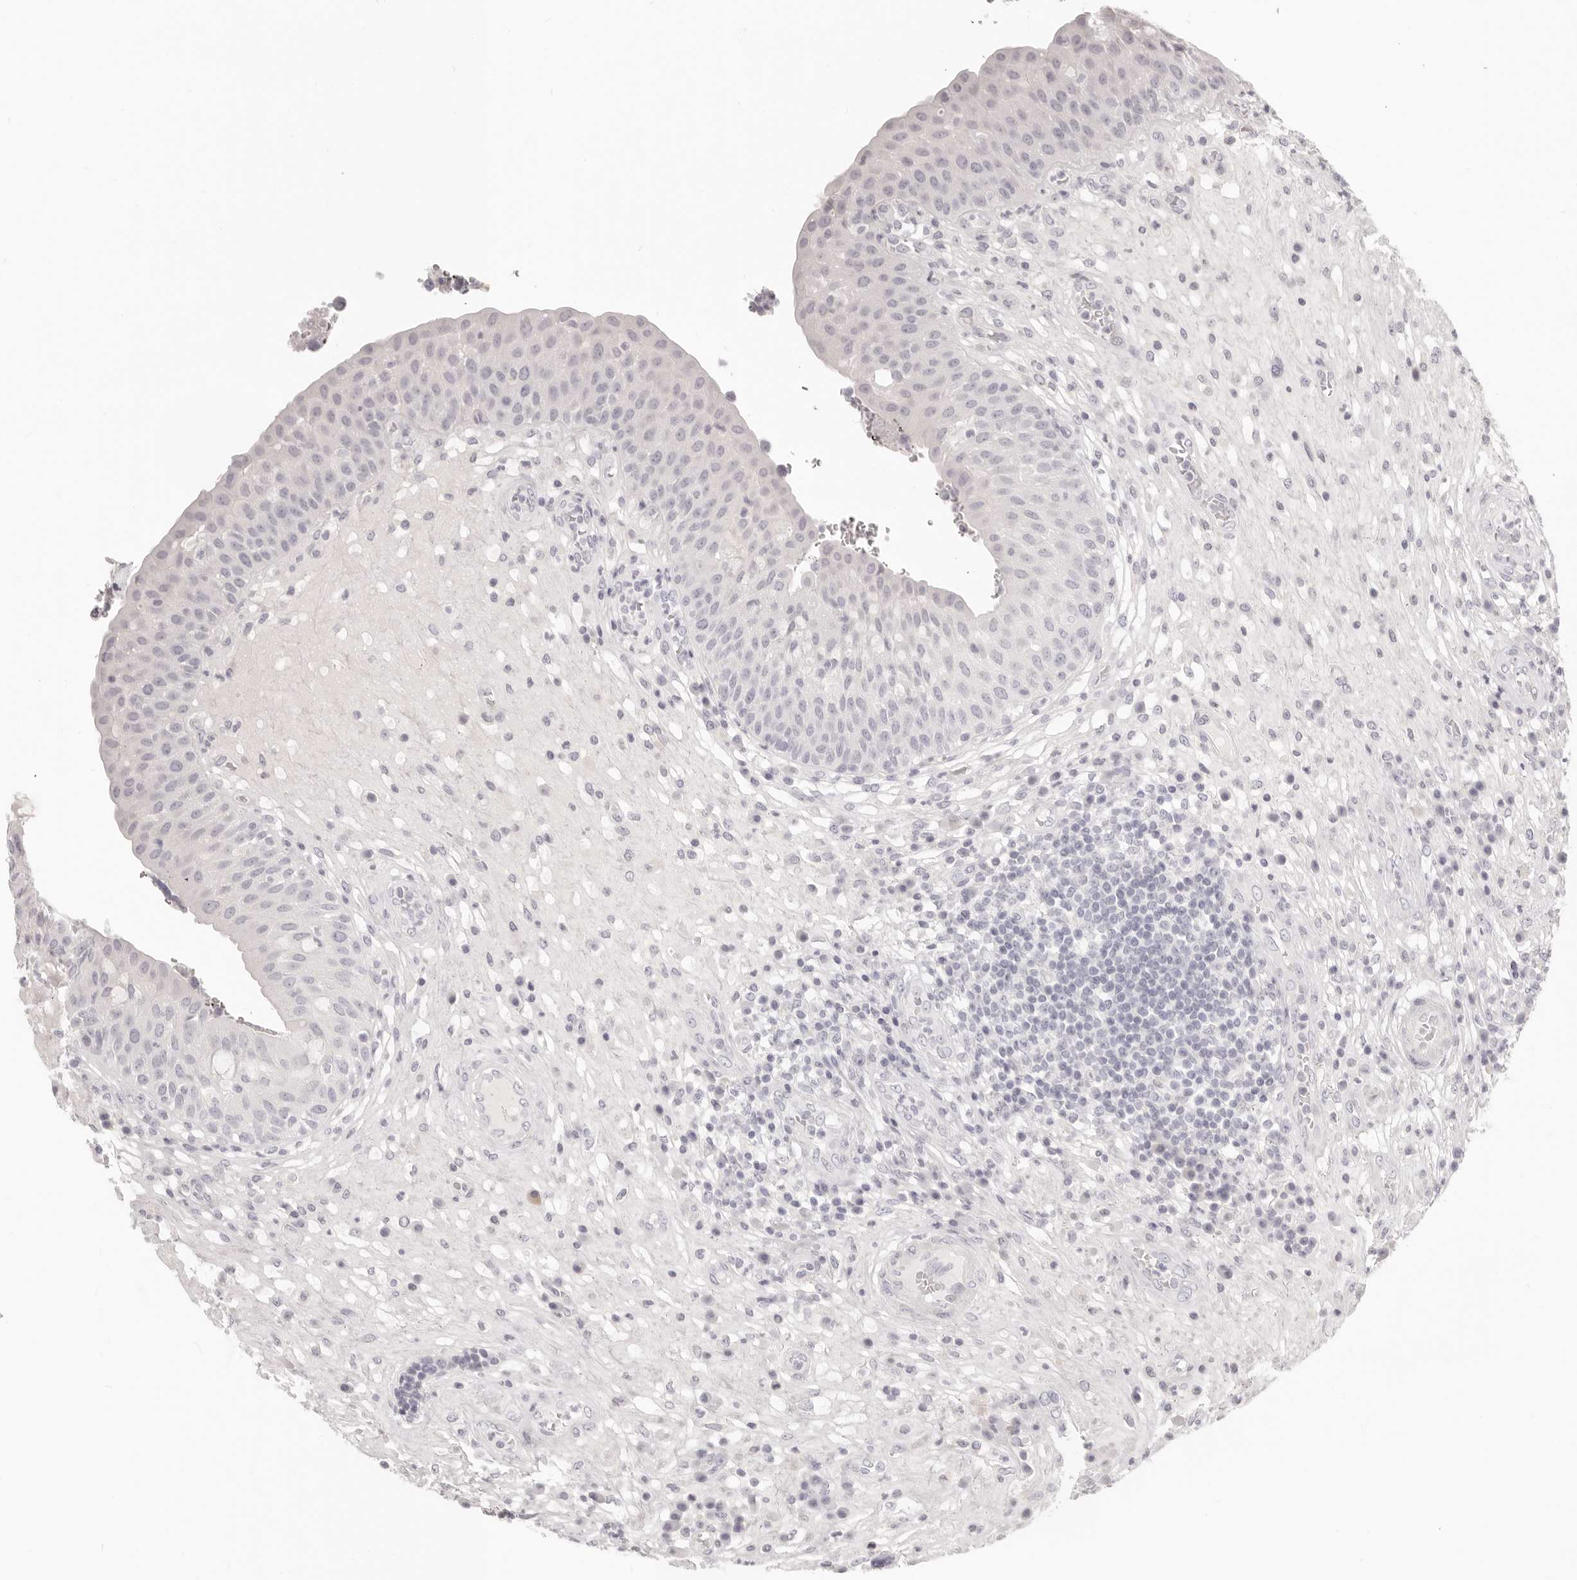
{"staining": {"intensity": "negative", "quantity": "none", "location": "none"}, "tissue": "urinary bladder", "cell_type": "Urothelial cells", "image_type": "normal", "snomed": [{"axis": "morphology", "description": "Normal tissue, NOS"}, {"axis": "topography", "description": "Urinary bladder"}], "caption": "Benign urinary bladder was stained to show a protein in brown. There is no significant staining in urothelial cells.", "gene": "FABP1", "patient": {"sex": "female", "age": 62}}